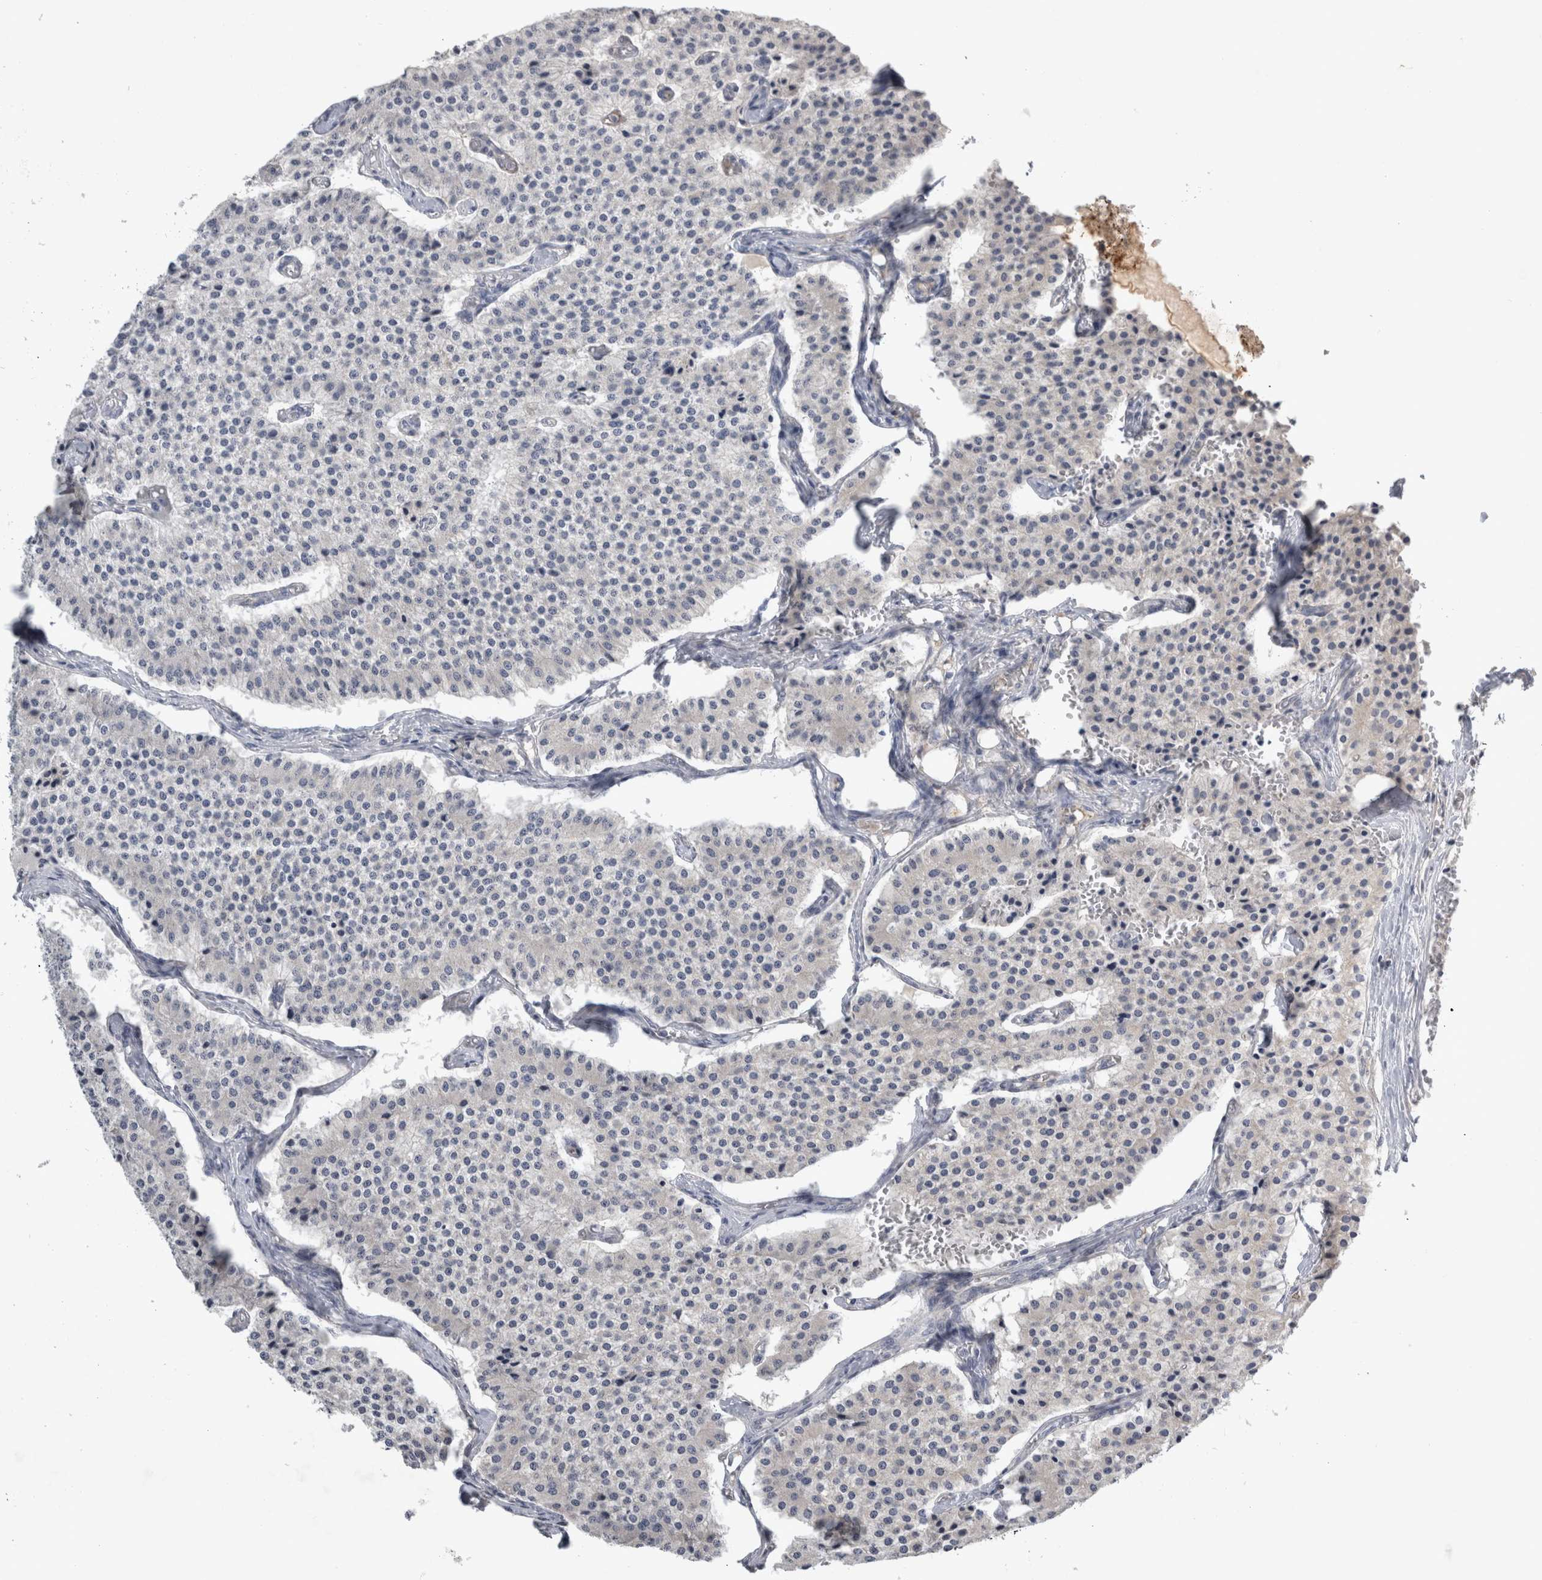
{"staining": {"intensity": "negative", "quantity": "none", "location": "none"}, "tissue": "carcinoid", "cell_type": "Tumor cells", "image_type": "cancer", "snomed": [{"axis": "morphology", "description": "Carcinoid, malignant, NOS"}, {"axis": "topography", "description": "Colon"}], "caption": "Carcinoid (malignant) was stained to show a protein in brown. There is no significant expression in tumor cells.", "gene": "SLC22A11", "patient": {"sex": "female", "age": 52}}